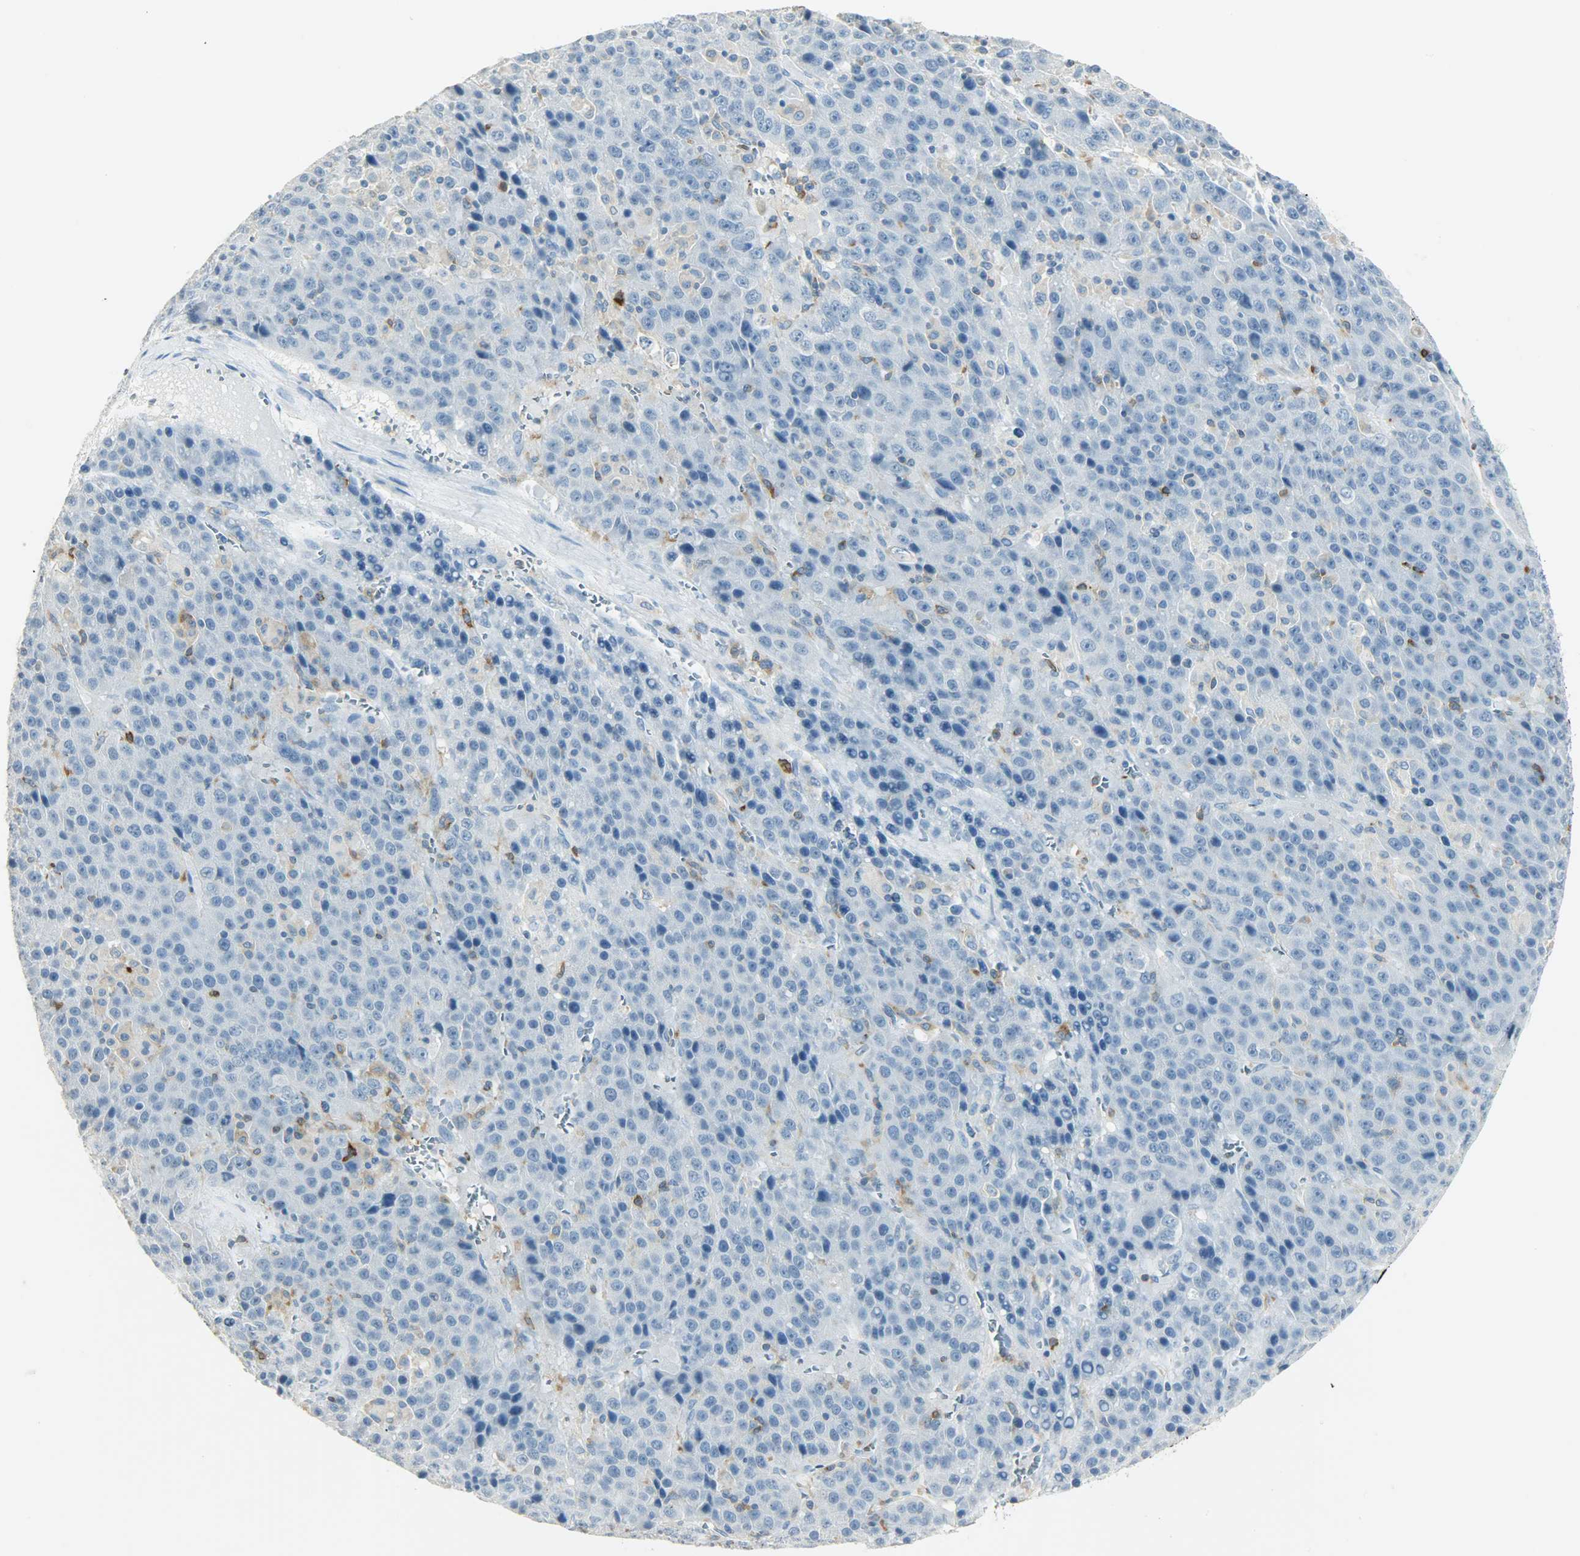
{"staining": {"intensity": "negative", "quantity": "none", "location": "none"}, "tissue": "liver cancer", "cell_type": "Tumor cells", "image_type": "cancer", "snomed": [{"axis": "morphology", "description": "Carcinoma, Hepatocellular, NOS"}, {"axis": "topography", "description": "Liver"}], "caption": "IHC histopathology image of neoplastic tissue: human hepatocellular carcinoma (liver) stained with DAB (3,3'-diaminobenzidine) shows no significant protein expression in tumor cells.", "gene": "PTPN6", "patient": {"sex": "female", "age": 53}}